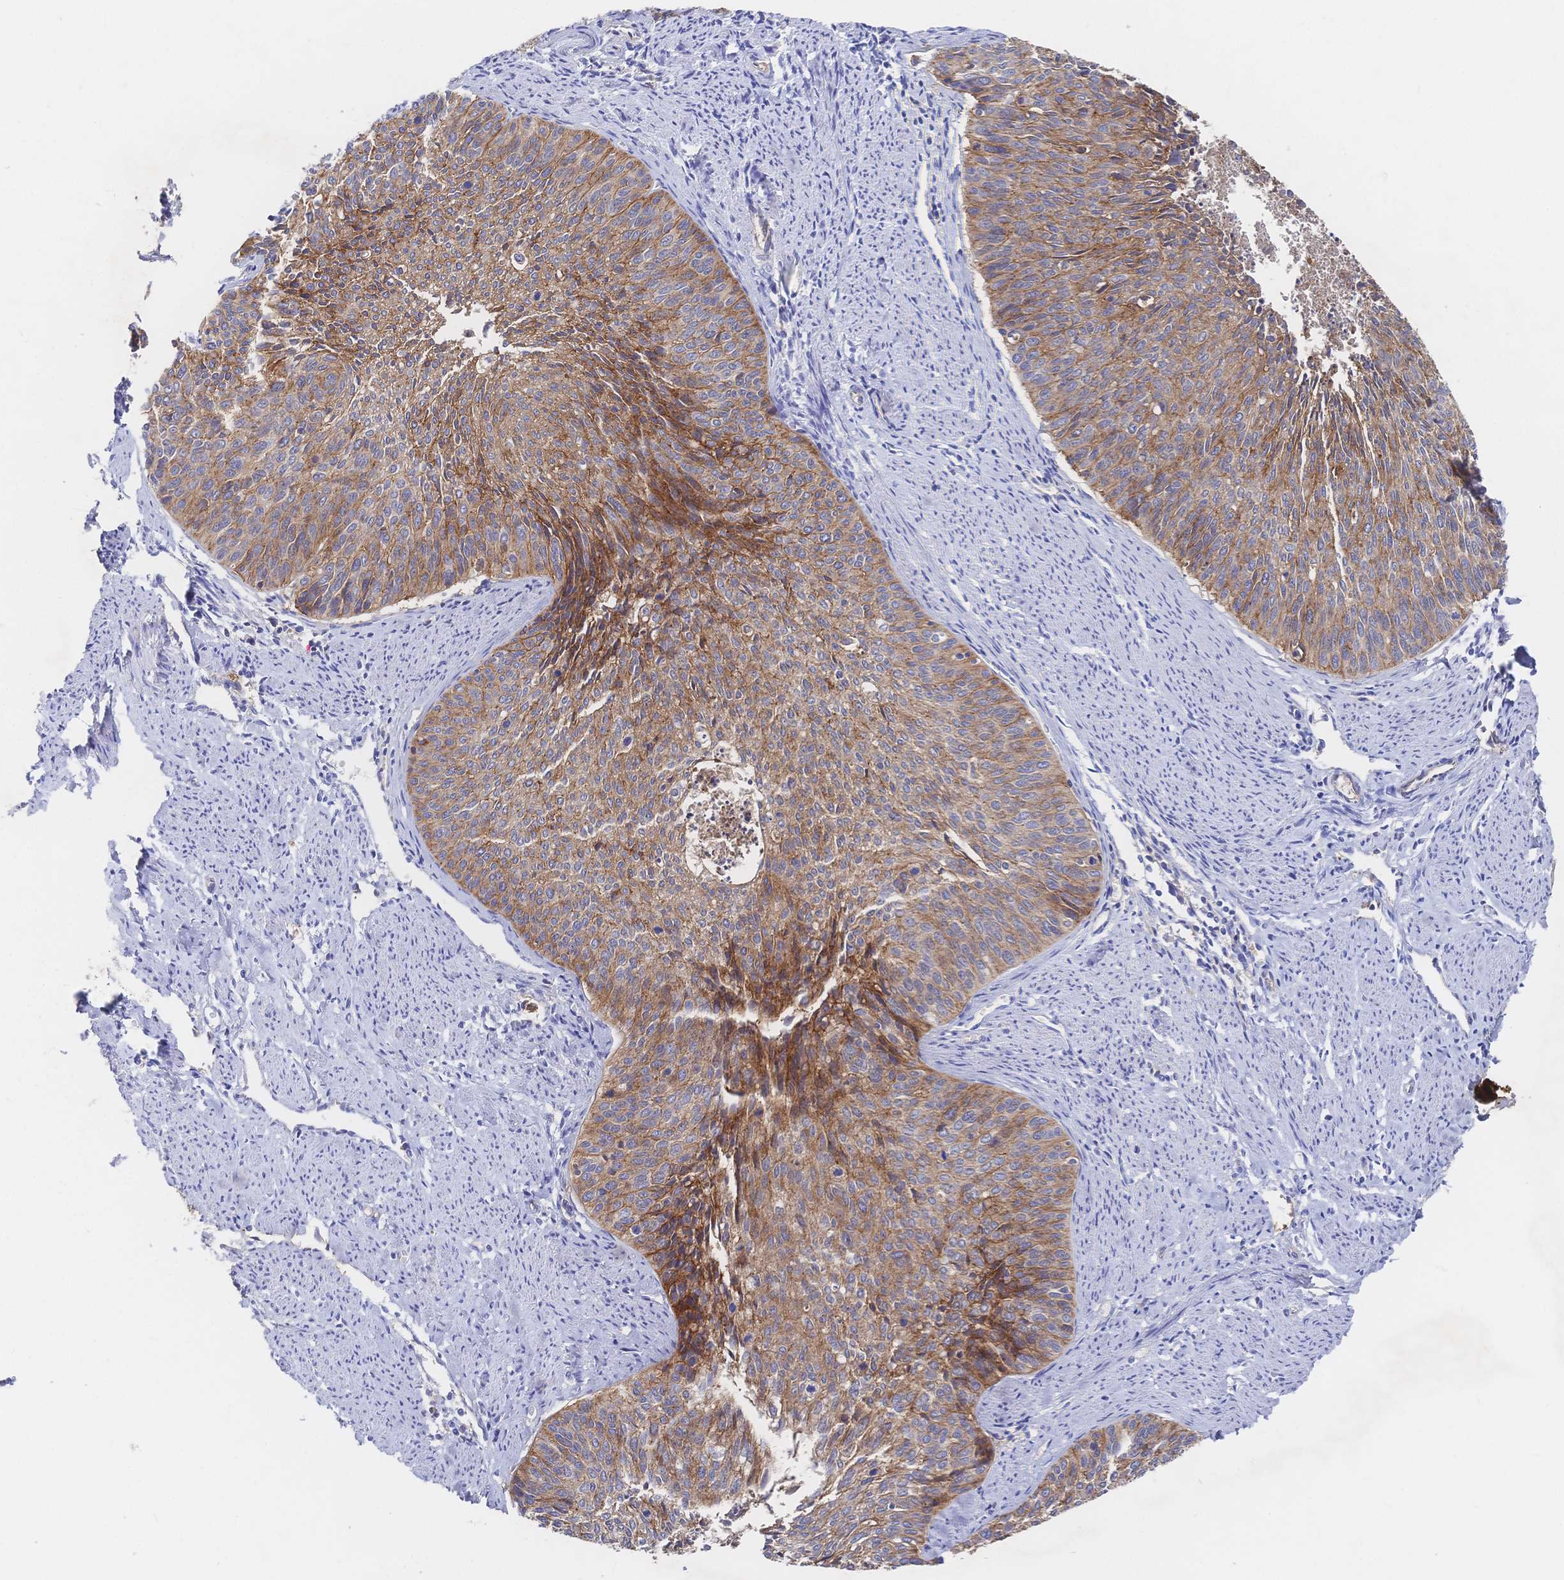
{"staining": {"intensity": "moderate", "quantity": ">75%", "location": "cytoplasmic/membranous"}, "tissue": "cervical cancer", "cell_type": "Tumor cells", "image_type": "cancer", "snomed": [{"axis": "morphology", "description": "Squamous cell carcinoma, NOS"}, {"axis": "topography", "description": "Cervix"}], "caption": "Cervical cancer tissue shows moderate cytoplasmic/membranous expression in about >75% of tumor cells", "gene": "F11R", "patient": {"sex": "female", "age": 55}}